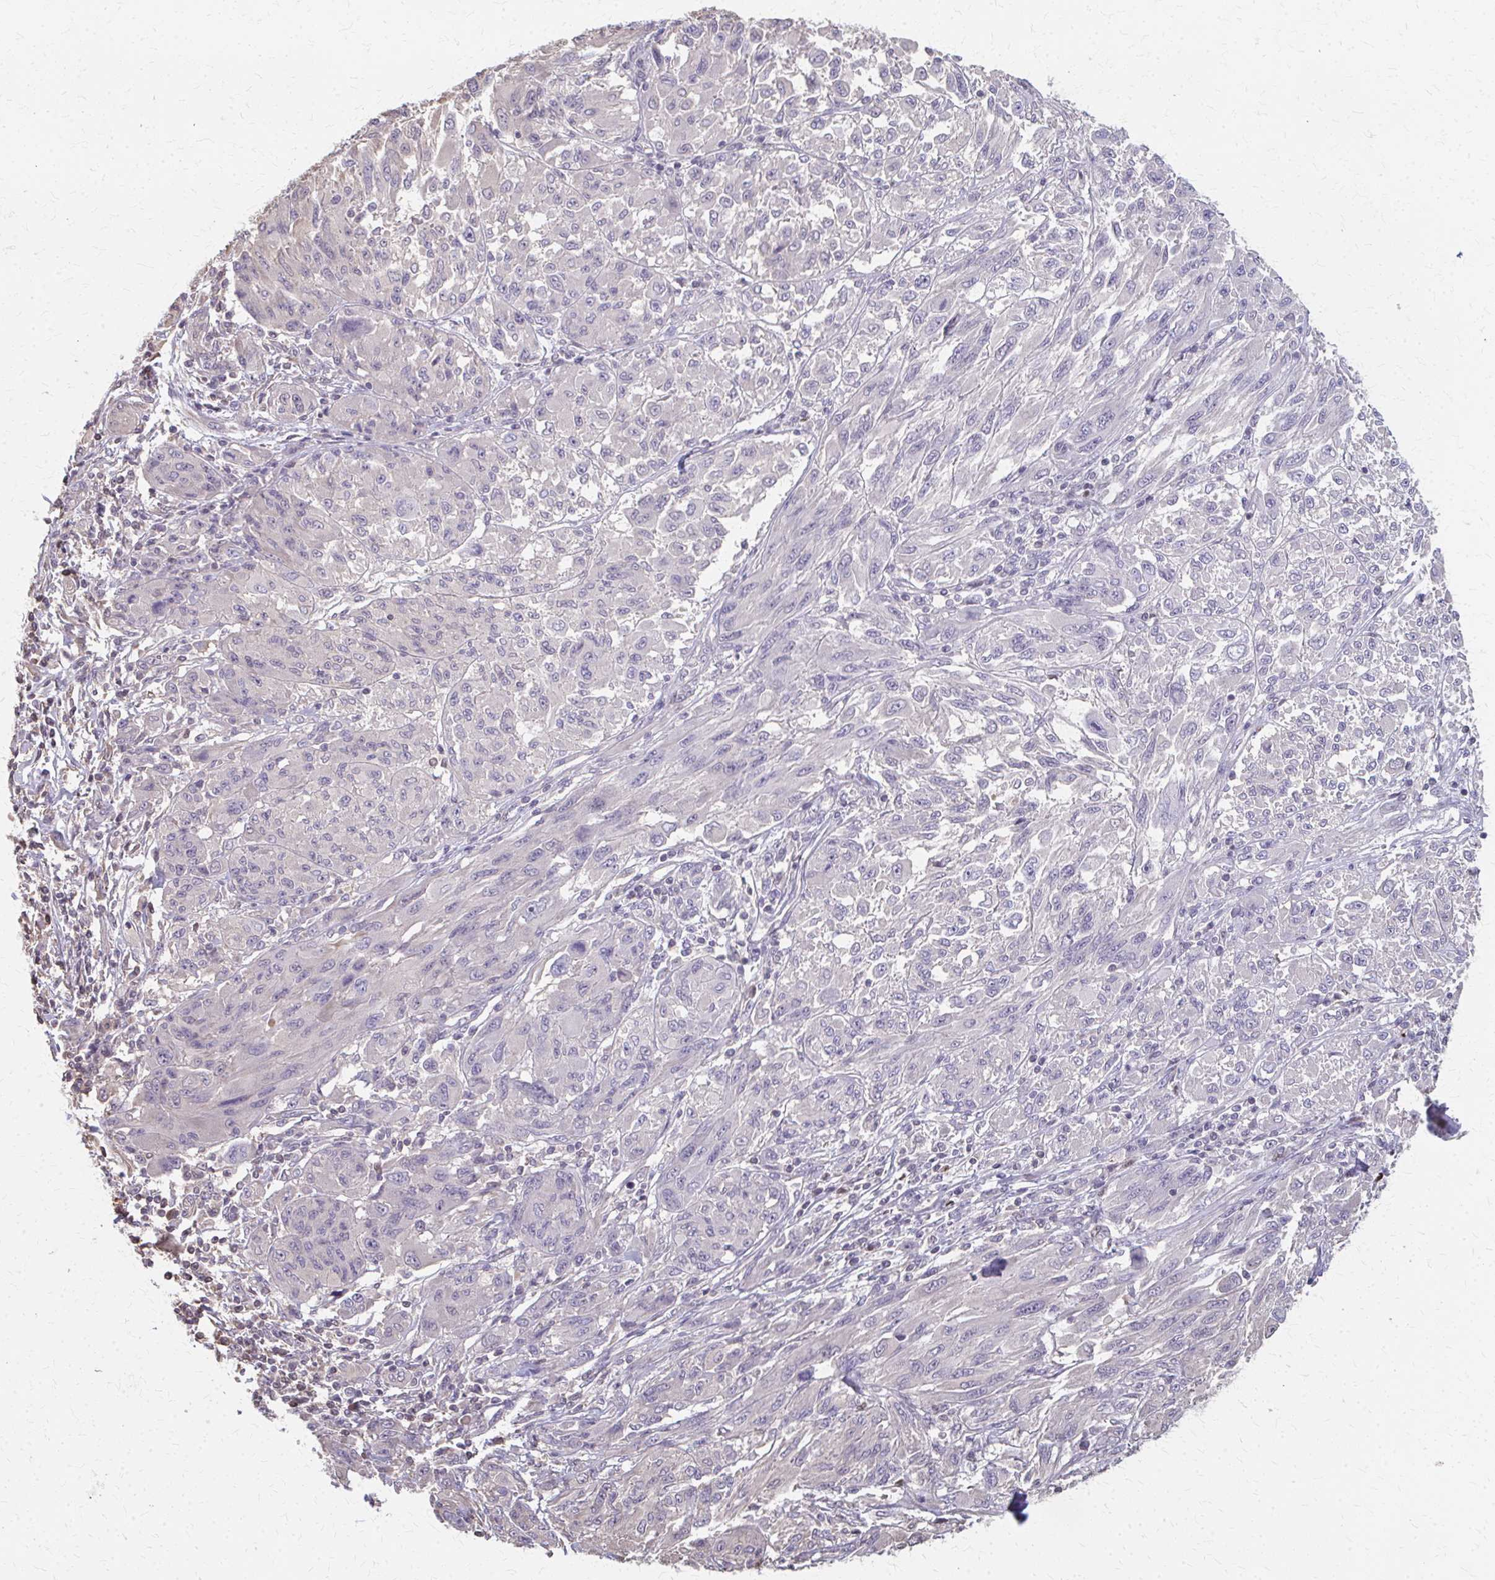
{"staining": {"intensity": "negative", "quantity": "none", "location": "none"}, "tissue": "melanoma", "cell_type": "Tumor cells", "image_type": "cancer", "snomed": [{"axis": "morphology", "description": "Malignant melanoma, NOS"}, {"axis": "topography", "description": "Skin"}], "caption": "A micrograph of melanoma stained for a protein exhibits no brown staining in tumor cells.", "gene": "RABGAP1L", "patient": {"sex": "female", "age": 91}}